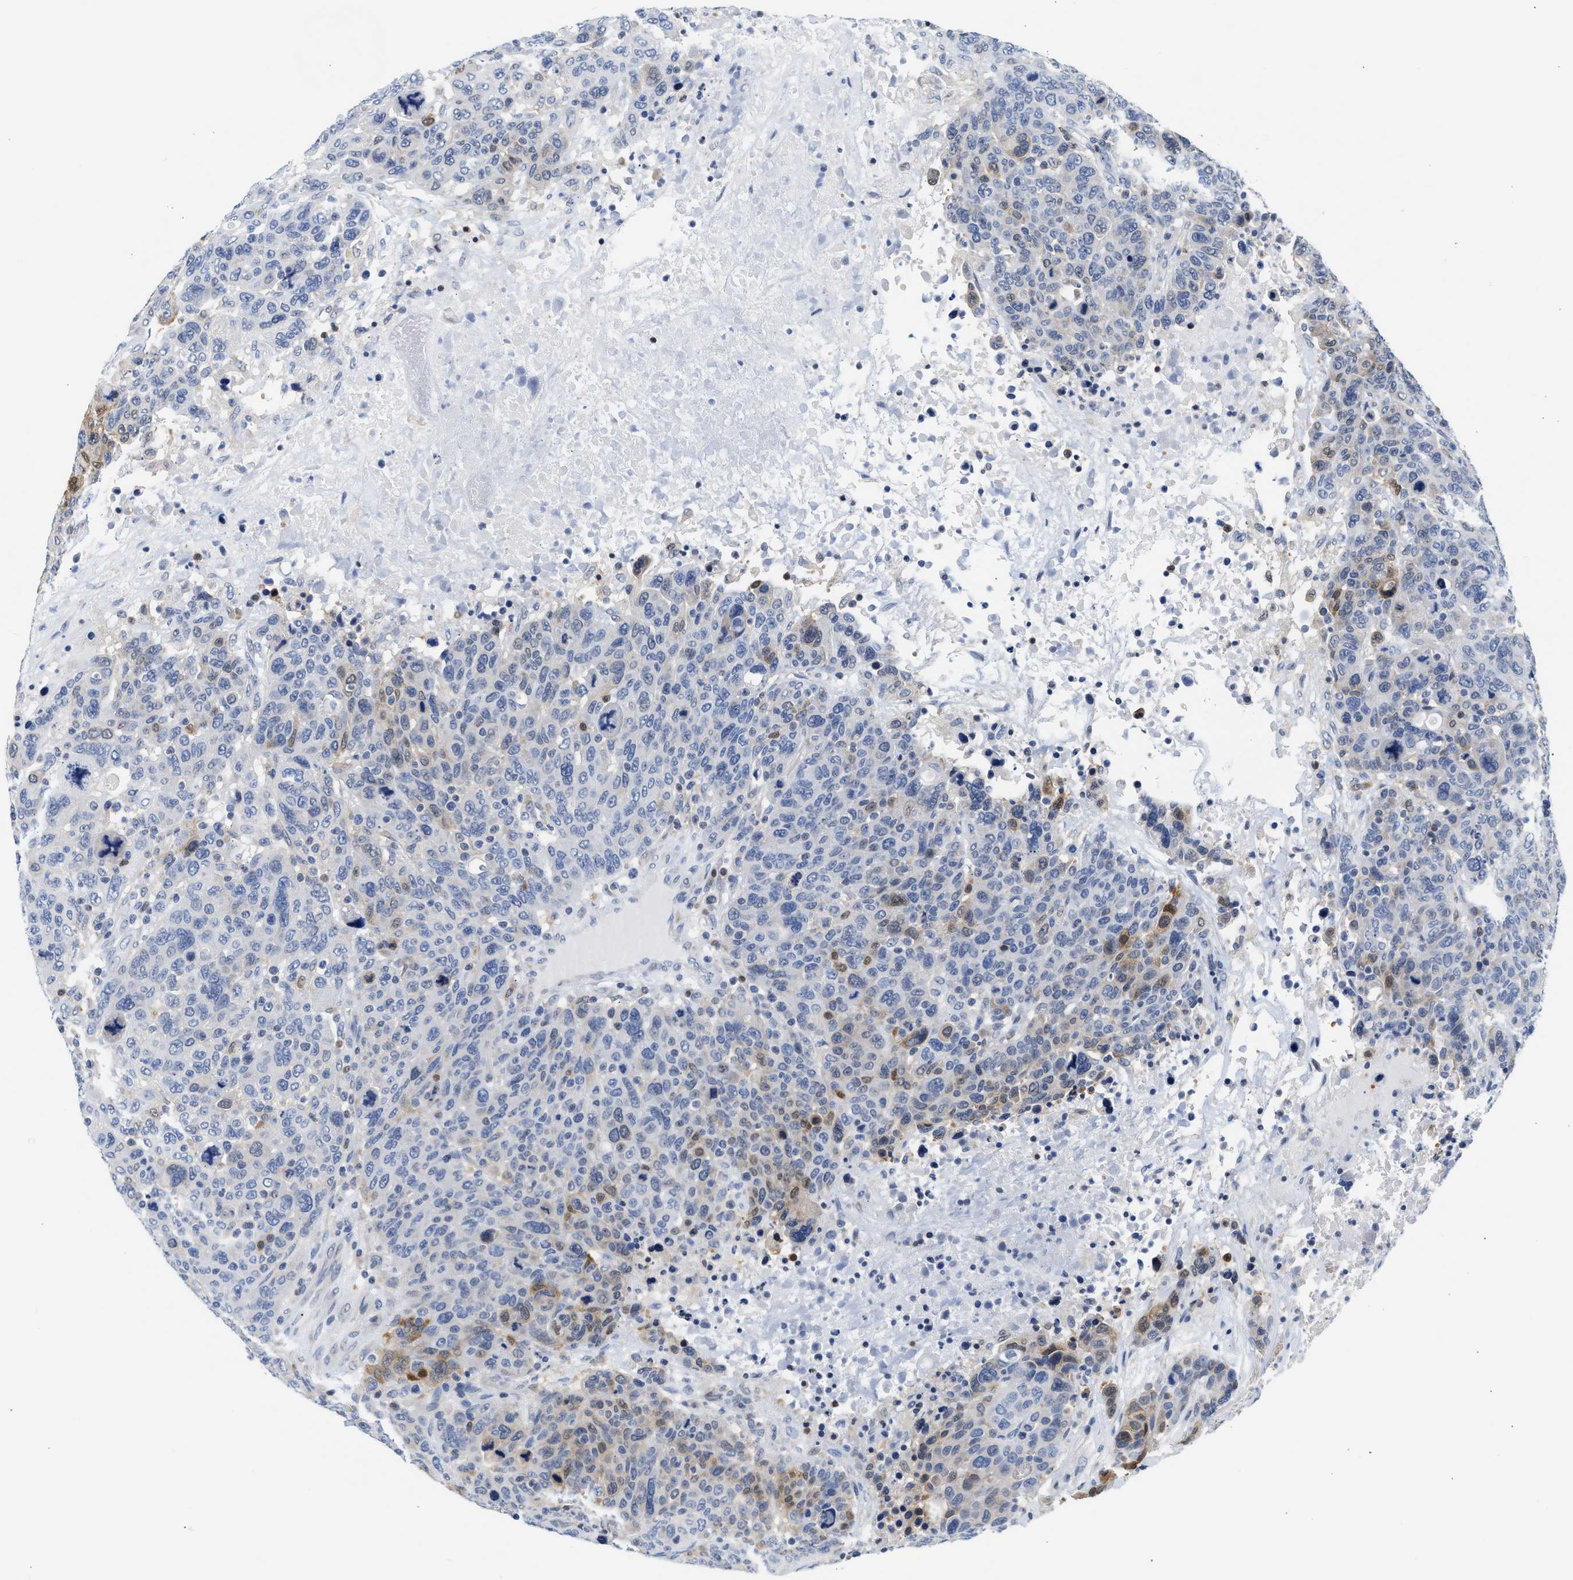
{"staining": {"intensity": "weak", "quantity": "<25%", "location": "cytoplasmic/membranous"}, "tissue": "breast cancer", "cell_type": "Tumor cells", "image_type": "cancer", "snomed": [{"axis": "morphology", "description": "Duct carcinoma"}, {"axis": "topography", "description": "Breast"}], "caption": "Immunohistochemistry (IHC) of human breast infiltrating ductal carcinoma displays no expression in tumor cells.", "gene": "SLIT2", "patient": {"sex": "female", "age": 37}}